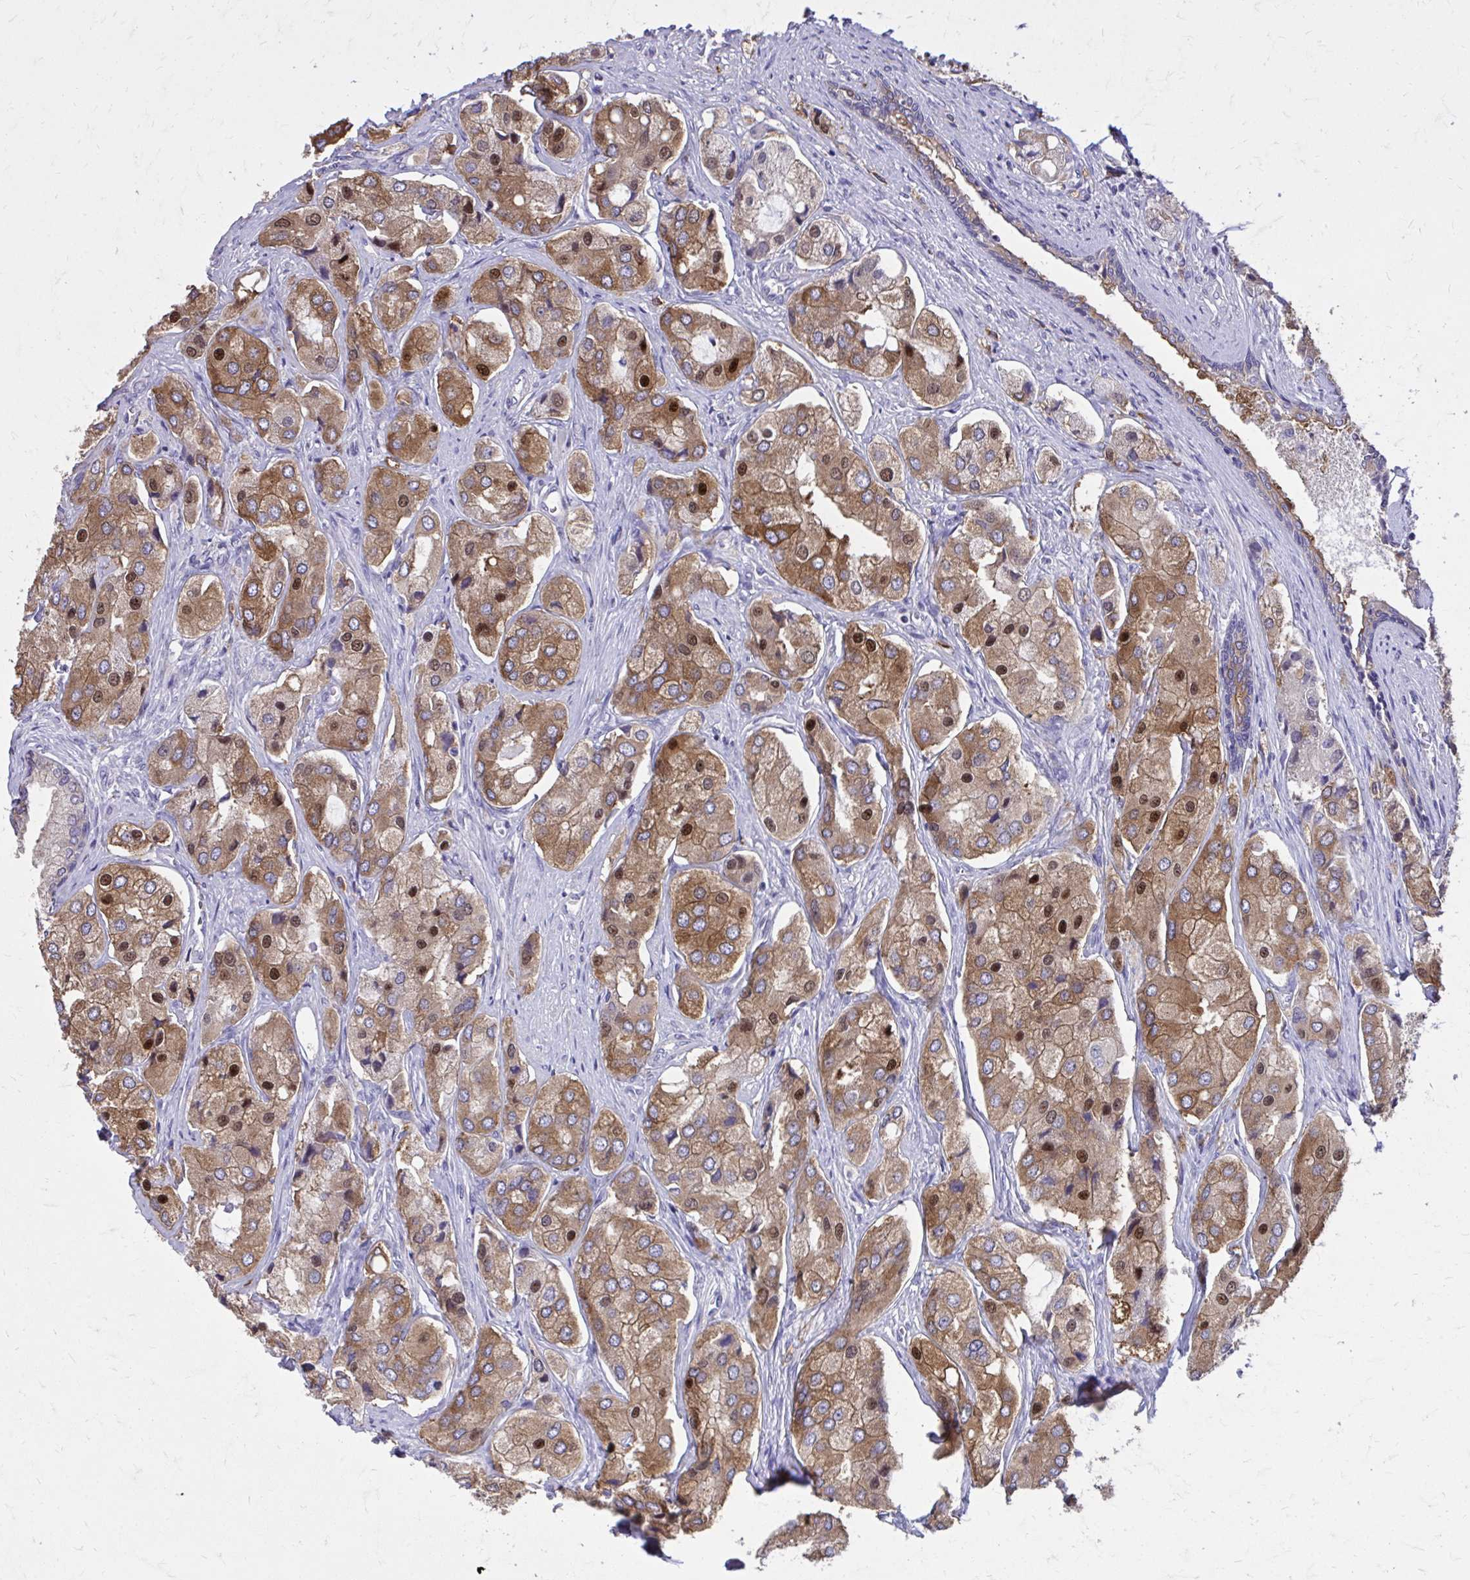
{"staining": {"intensity": "strong", "quantity": "25%-75%", "location": "cytoplasmic/membranous,nuclear"}, "tissue": "prostate cancer", "cell_type": "Tumor cells", "image_type": "cancer", "snomed": [{"axis": "morphology", "description": "Adenocarcinoma, Low grade"}, {"axis": "topography", "description": "Prostate"}], "caption": "Immunohistochemical staining of human adenocarcinoma (low-grade) (prostate) demonstrates high levels of strong cytoplasmic/membranous and nuclear protein positivity in about 25%-75% of tumor cells.", "gene": "EPB41L1", "patient": {"sex": "male", "age": 69}}